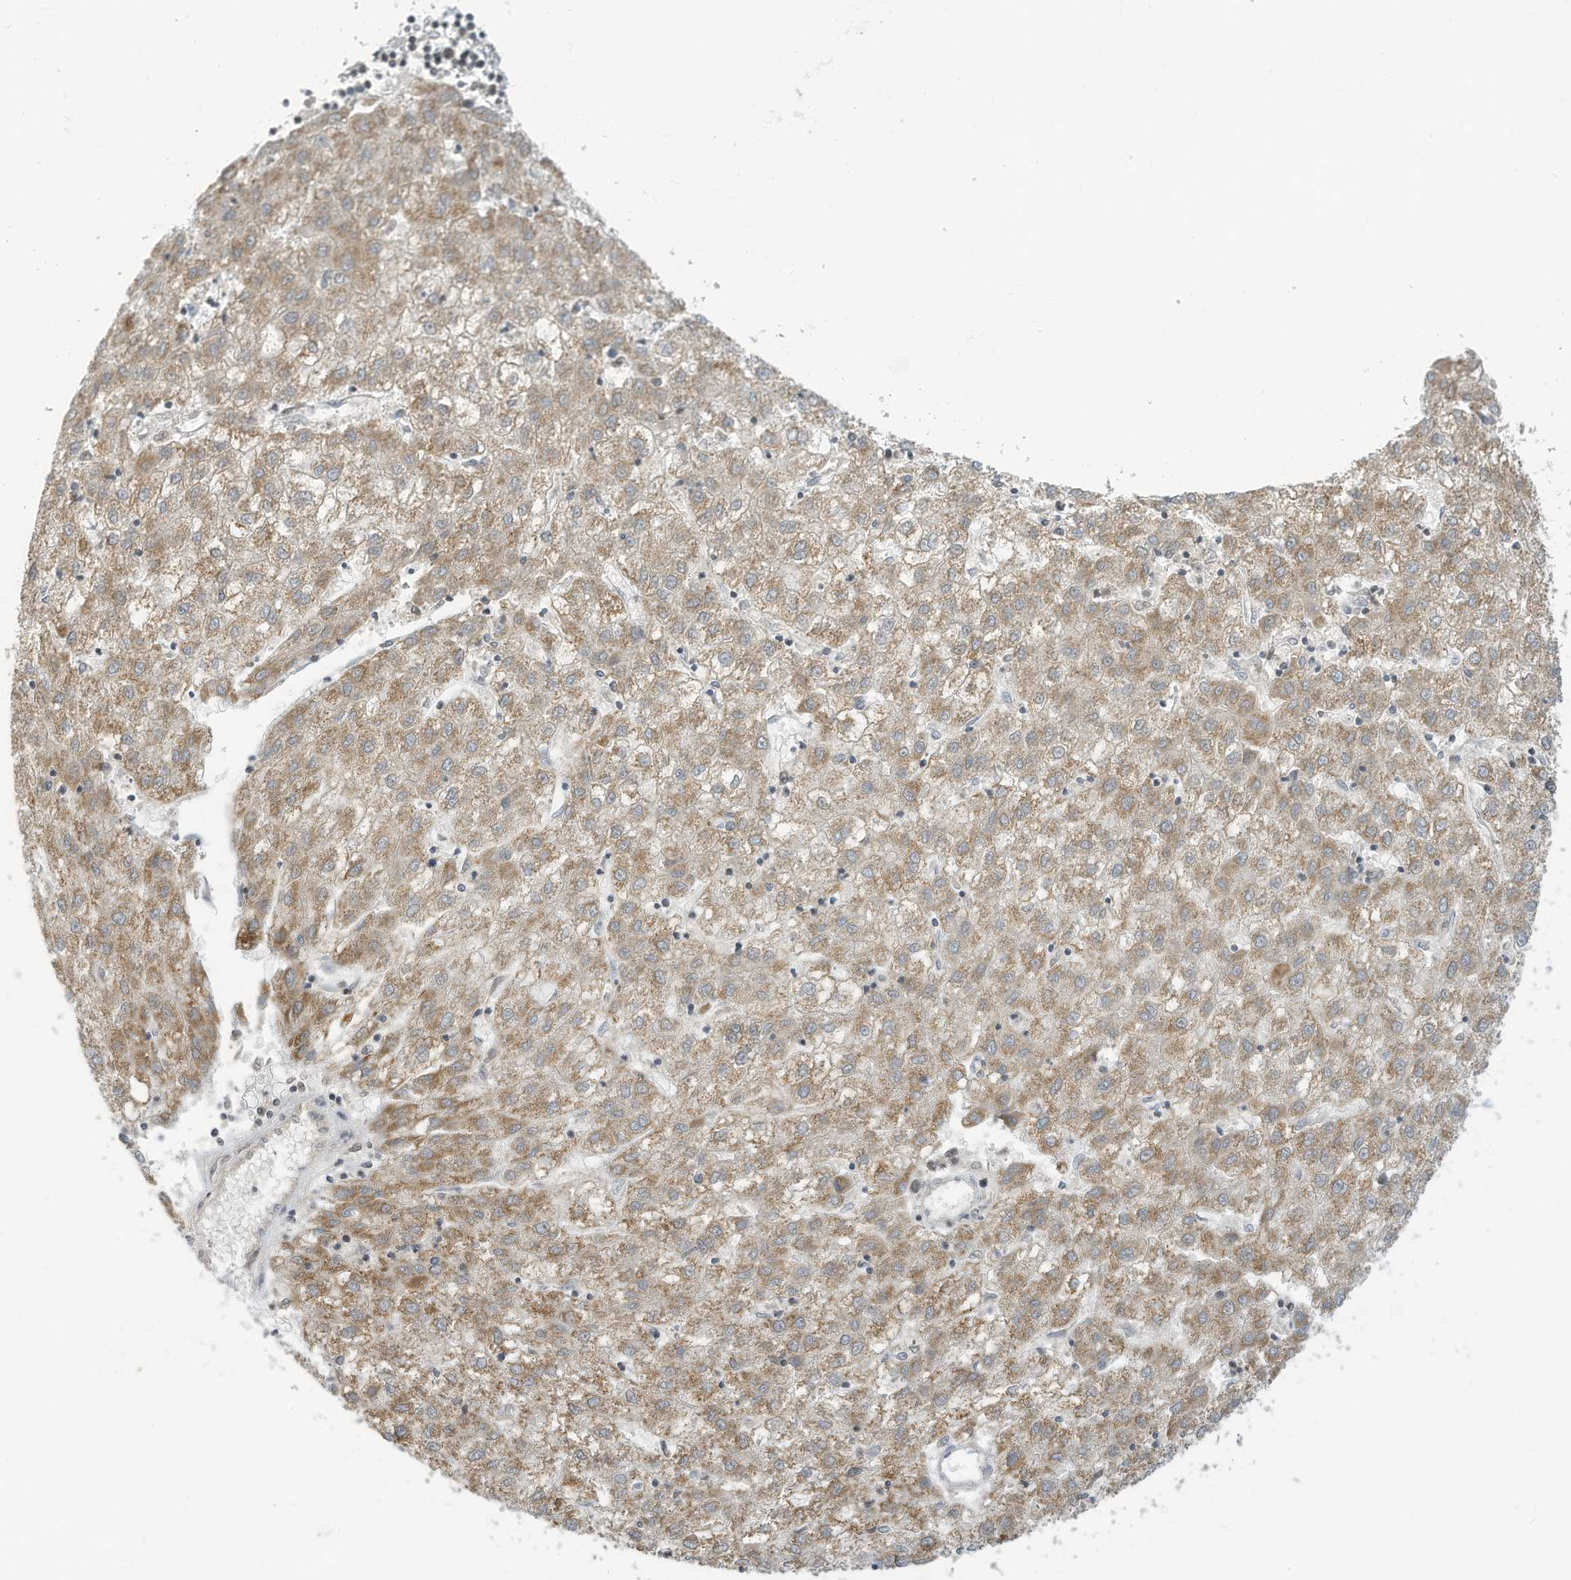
{"staining": {"intensity": "moderate", "quantity": ">75%", "location": "cytoplasmic/membranous"}, "tissue": "liver cancer", "cell_type": "Tumor cells", "image_type": "cancer", "snomed": [{"axis": "morphology", "description": "Carcinoma, Hepatocellular, NOS"}, {"axis": "topography", "description": "Liver"}], "caption": "Immunohistochemistry (IHC) of hepatocellular carcinoma (liver) reveals medium levels of moderate cytoplasmic/membranous expression in approximately >75% of tumor cells. The staining was performed using DAB (3,3'-diaminobenzidine) to visualize the protein expression in brown, while the nuclei were stained in blue with hematoxylin (Magnification: 20x).", "gene": "SCGB1D2", "patient": {"sex": "male", "age": 72}}